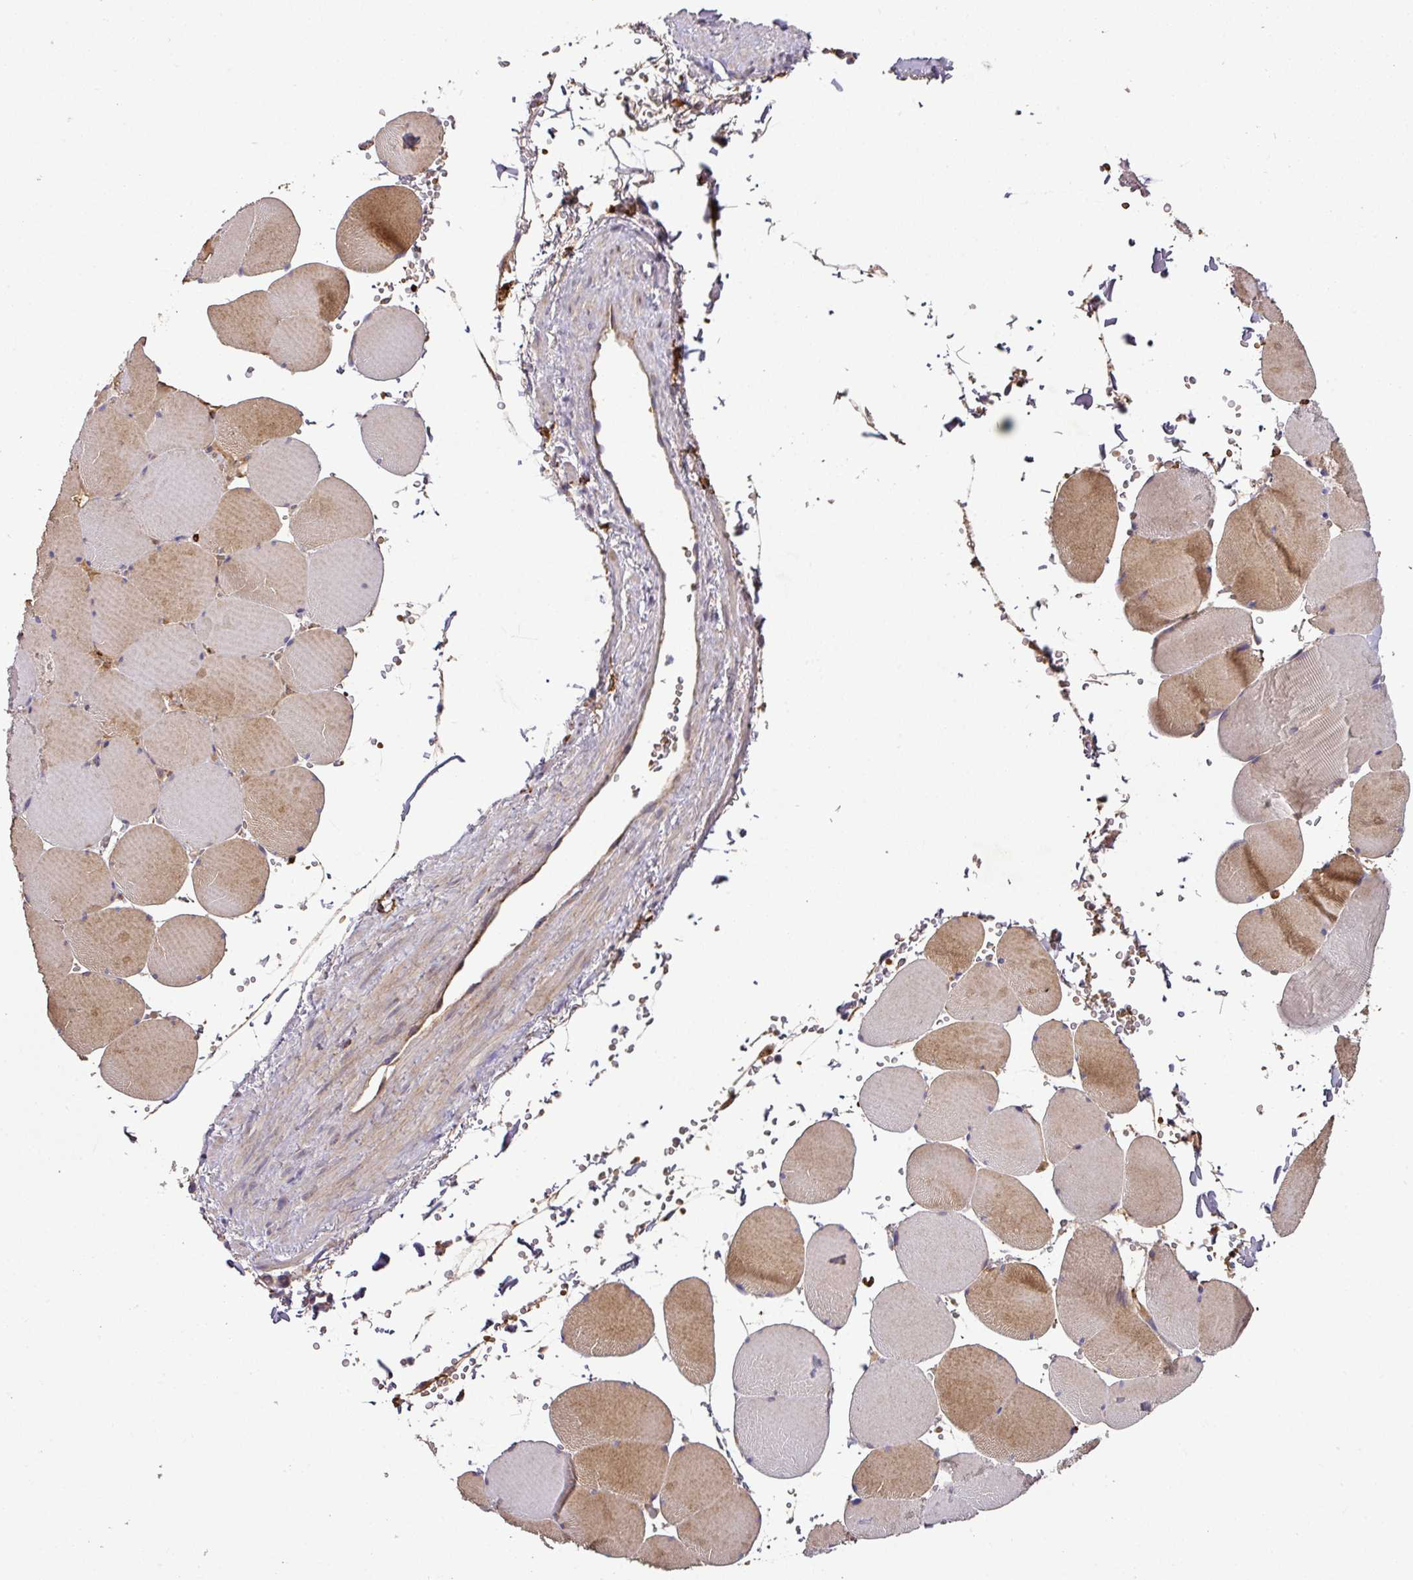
{"staining": {"intensity": "moderate", "quantity": ">75%", "location": "cytoplasmic/membranous"}, "tissue": "skeletal muscle", "cell_type": "Myocytes", "image_type": "normal", "snomed": [{"axis": "morphology", "description": "Normal tissue, NOS"}, {"axis": "topography", "description": "Skeletal muscle"}, {"axis": "topography", "description": "Head-Neck"}], "caption": "Immunohistochemical staining of unremarkable human skeletal muscle displays >75% levels of moderate cytoplasmic/membranous protein staining in approximately >75% of myocytes.", "gene": "ZNF513", "patient": {"sex": "male", "age": 66}}